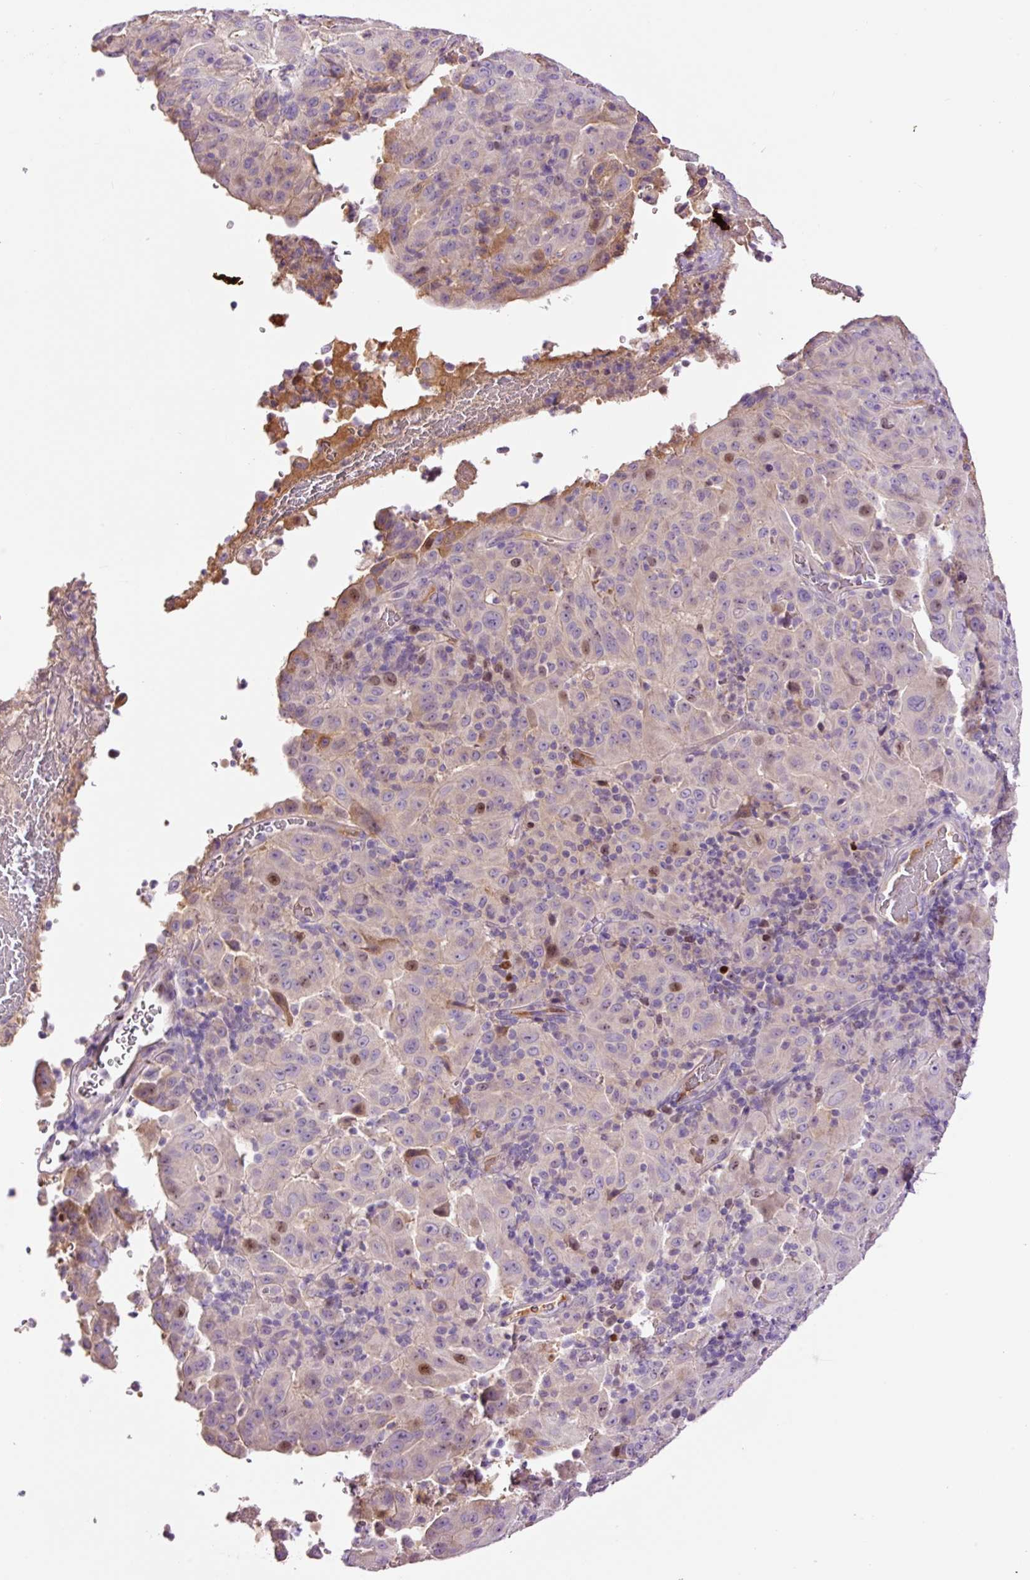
{"staining": {"intensity": "moderate", "quantity": "<25%", "location": "nuclear"}, "tissue": "pancreatic cancer", "cell_type": "Tumor cells", "image_type": "cancer", "snomed": [{"axis": "morphology", "description": "Adenocarcinoma, NOS"}, {"axis": "topography", "description": "Pancreas"}], "caption": "Protein staining of pancreatic cancer tissue demonstrates moderate nuclear staining in approximately <25% of tumor cells. The staining is performed using DAB (3,3'-diaminobenzidine) brown chromogen to label protein expression. The nuclei are counter-stained blue using hematoxylin.", "gene": "DPPA4", "patient": {"sex": "male", "age": 63}}